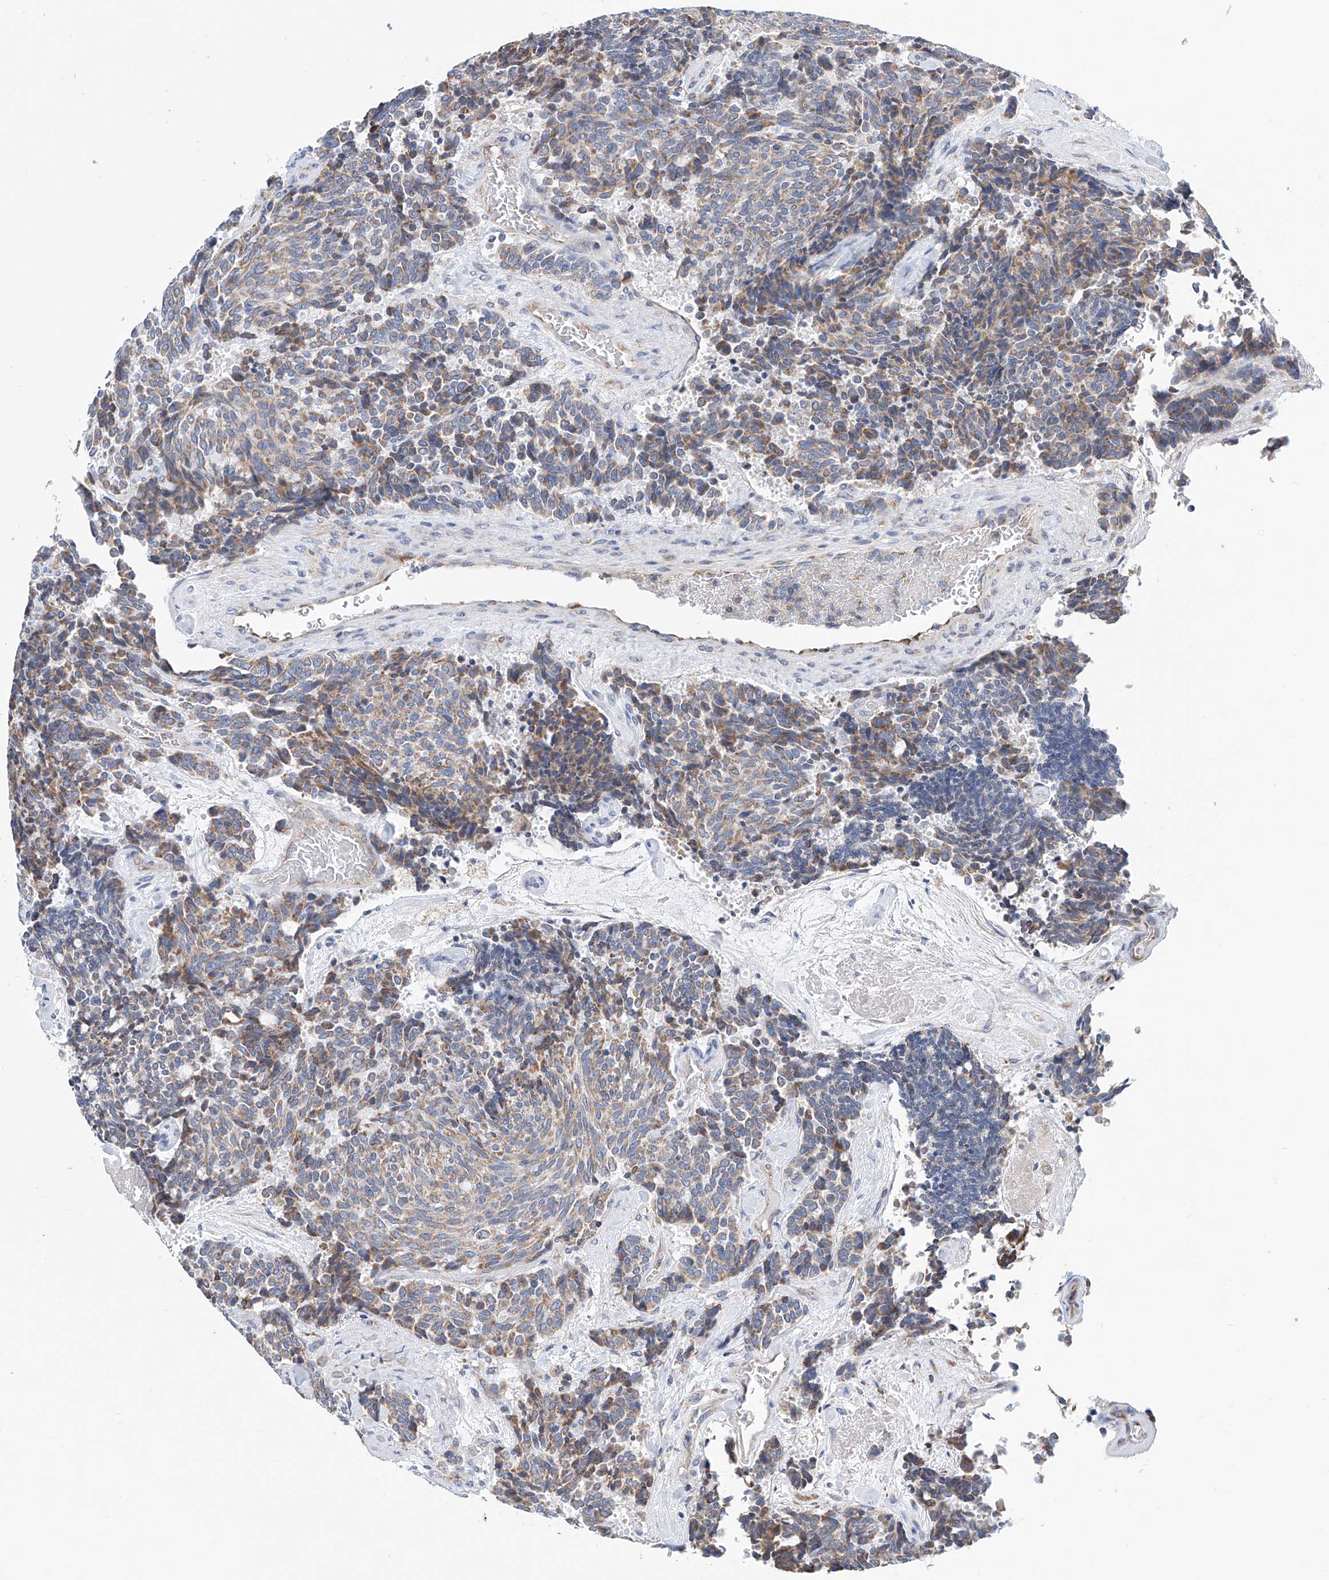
{"staining": {"intensity": "weak", "quantity": "25%-75%", "location": "cytoplasmic/membranous"}, "tissue": "carcinoid", "cell_type": "Tumor cells", "image_type": "cancer", "snomed": [{"axis": "morphology", "description": "Carcinoid, malignant, NOS"}, {"axis": "topography", "description": "Pancreas"}], "caption": "Carcinoid stained with a protein marker demonstrates weak staining in tumor cells.", "gene": "MAD2L1", "patient": {"sex": "female", "age": 54}}